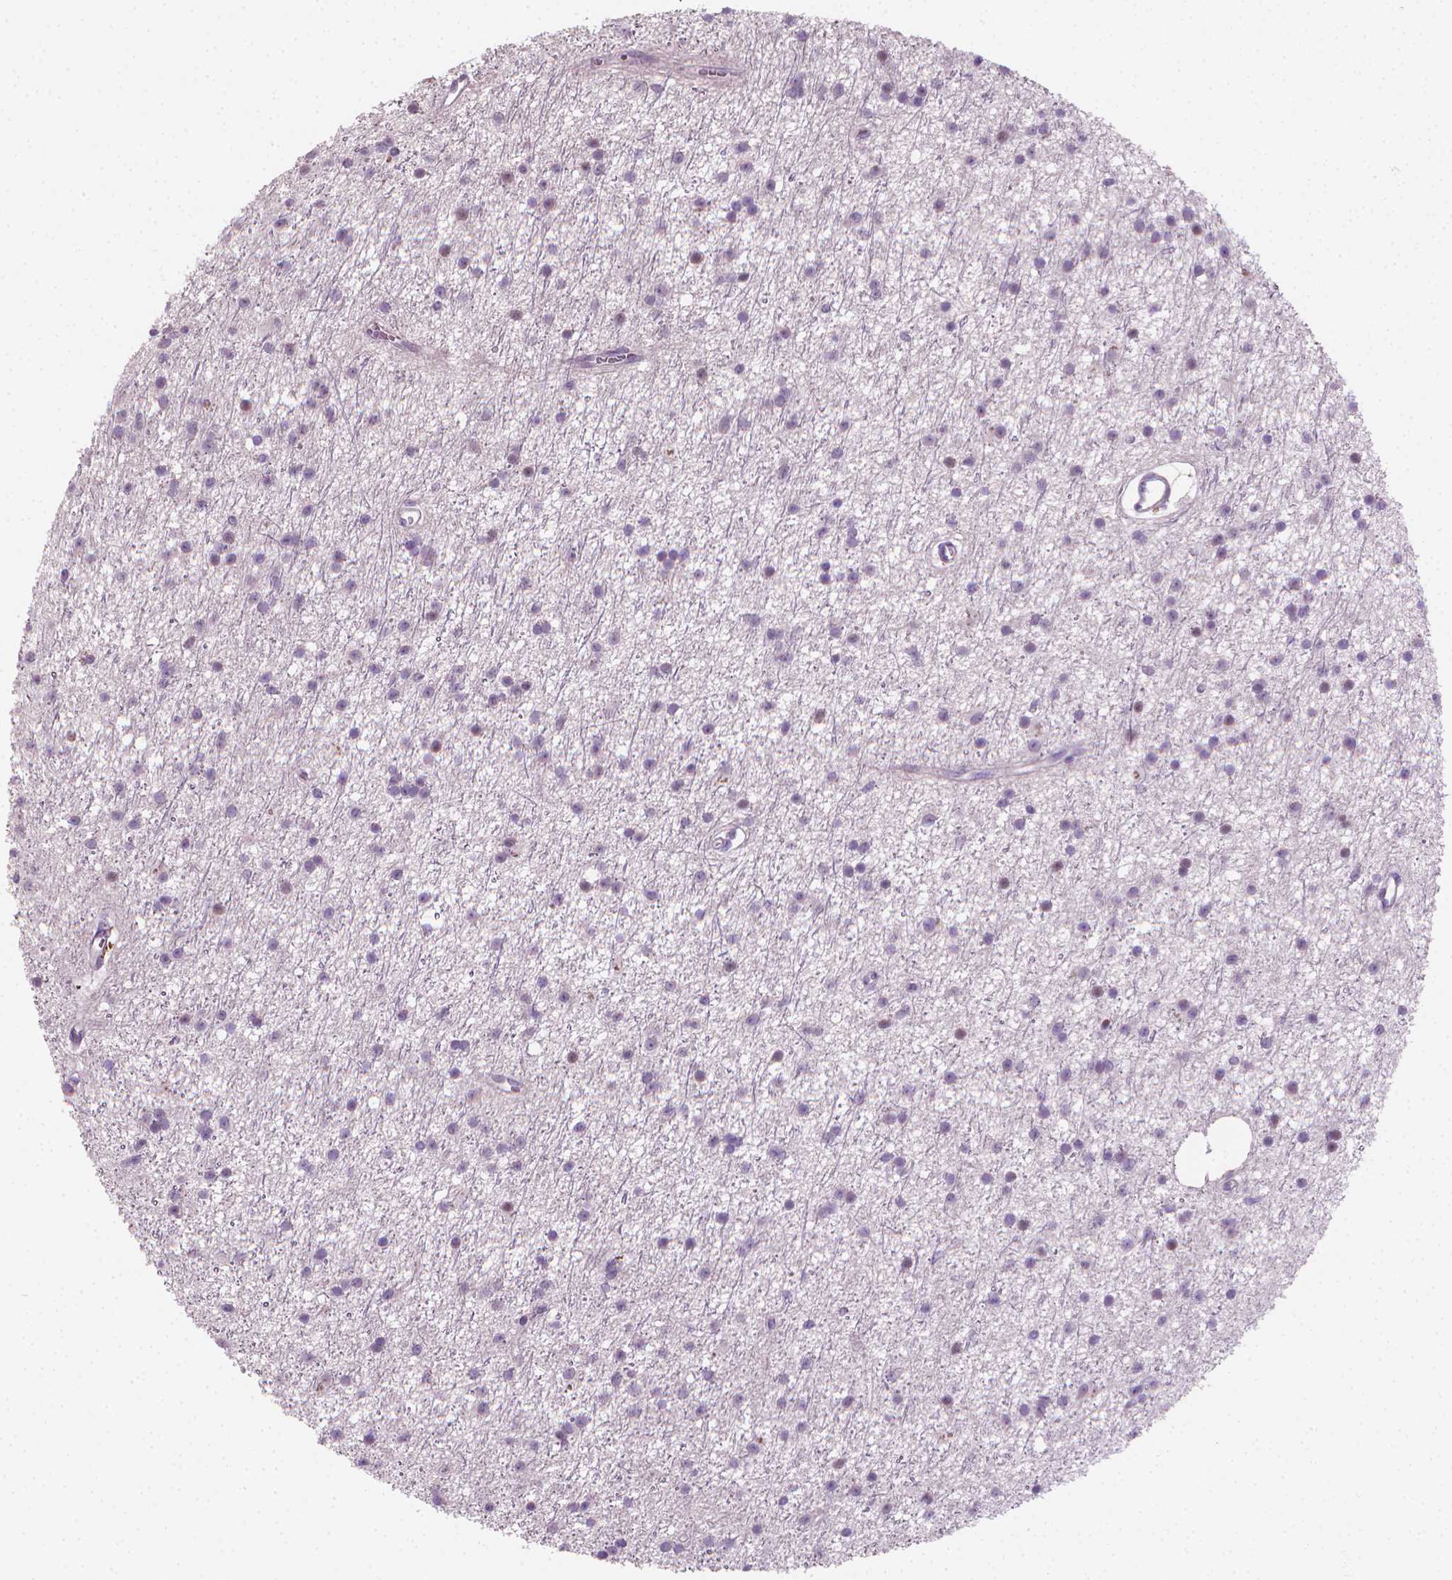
{"staining": {"intensity": "negative", "quantity": "none", "location": "none"}, "tissue": "glioma", "cell_type": "Tumor cells", "image_type": "cancer", "snomed": [{"axis": "morphology", "description": "Glioma, malignant, Low grade"}, {"axis": "topography", "description": "Brain"}], "caption": "There is no significant staining in tumor cells of glioma.", "gene": "CLXN", "patient": {"sex": "male", "age": 27}}